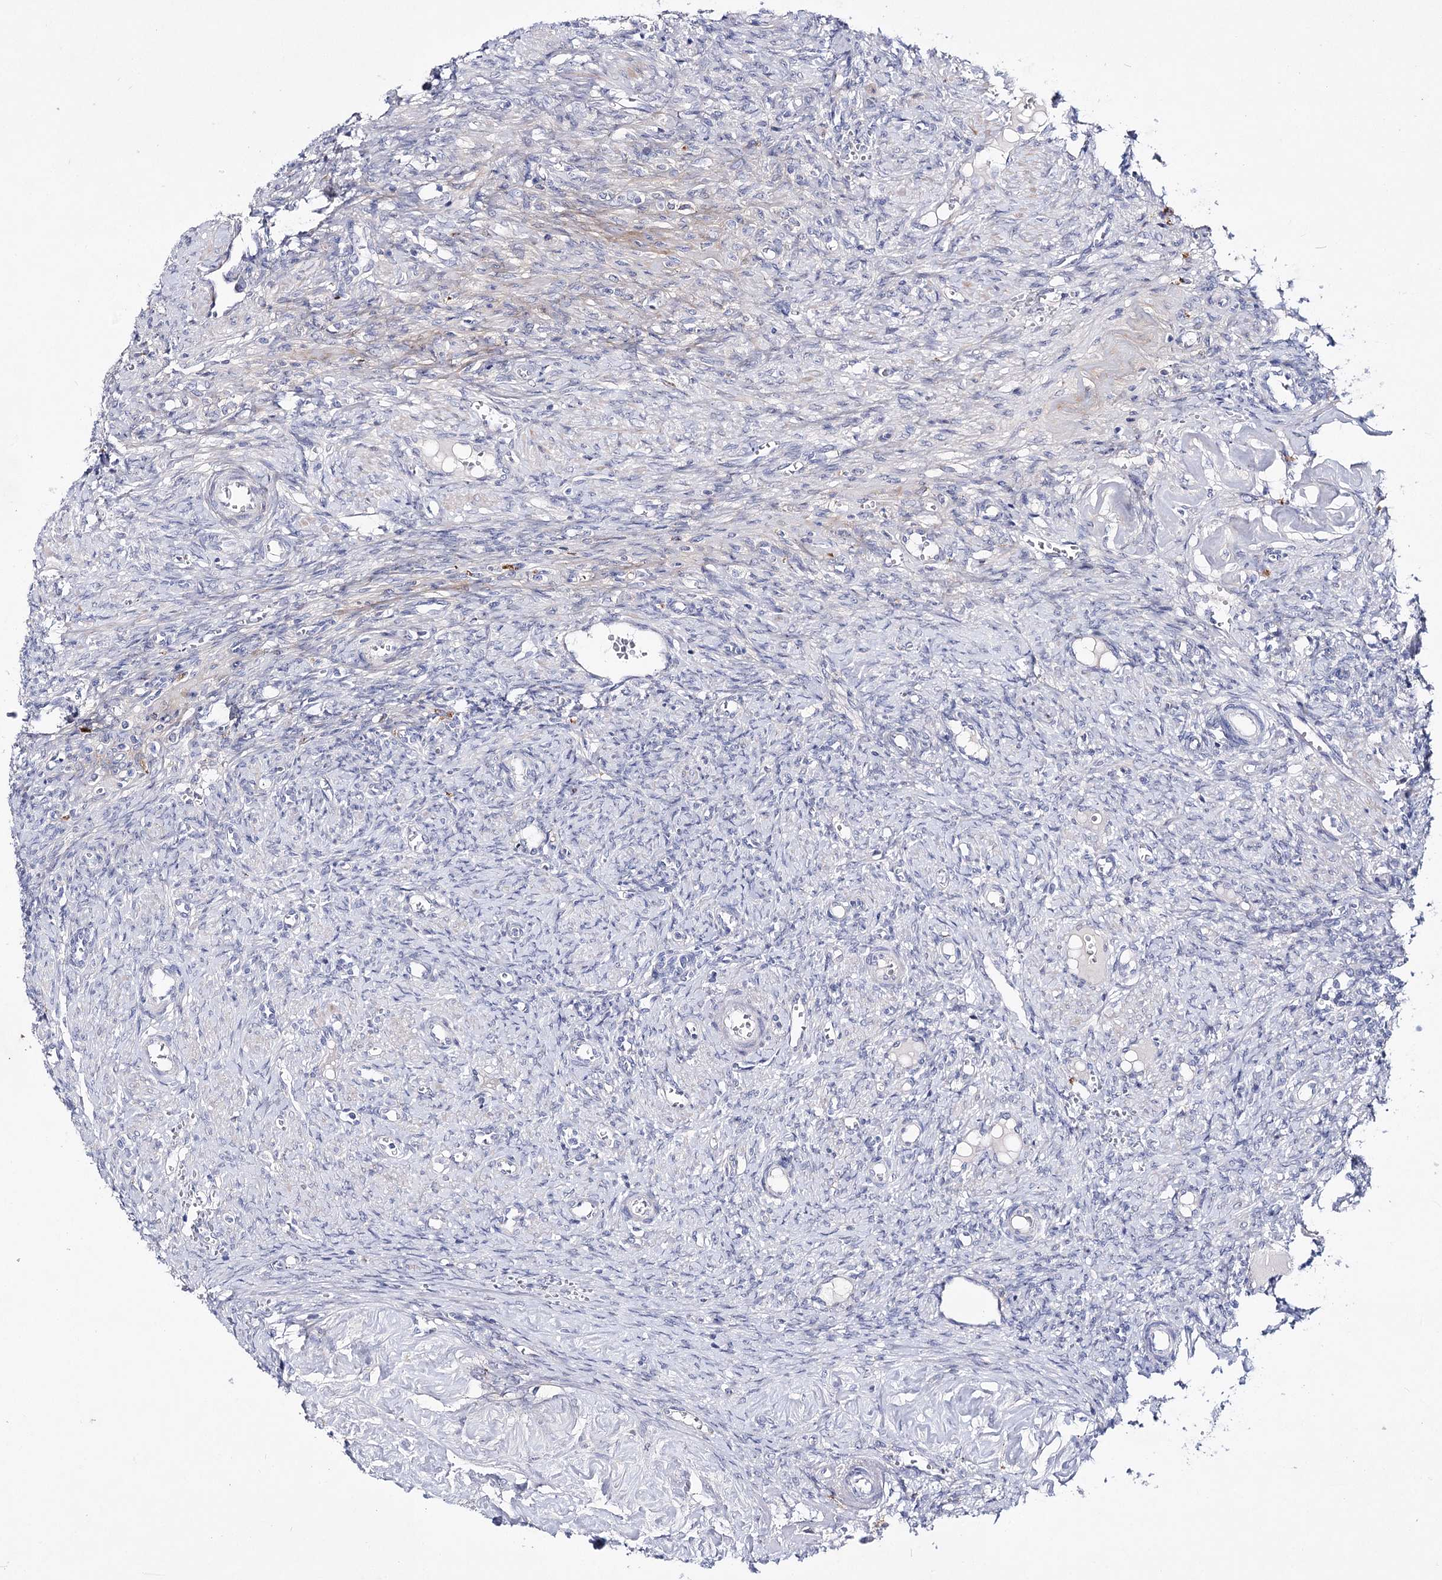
{"staining": {"intensity": "weak", "quantity": ">75%", "location": "cytoplasmic/membranous"}, "tissue": "ovary", "cell_type": "Follicle cells", "image_type": "normal", "snomed": [{"axis": "morphology", "description": "Normal tissue, NOS"}, {"axis": "topography", "description": "Ovary"}], "caption": "Ovary was stained to show a protein in brown. There is low levels of weak cytoplasmic/membranous positivity in about >75% of follicle cells. The staining is performed using DAB brown chromogen to label protein expression. The nuclei are counter-stained blue using hematoxylin.", "gene": "LRRC14B", "patient": {"sex": "female", "age": 41}}